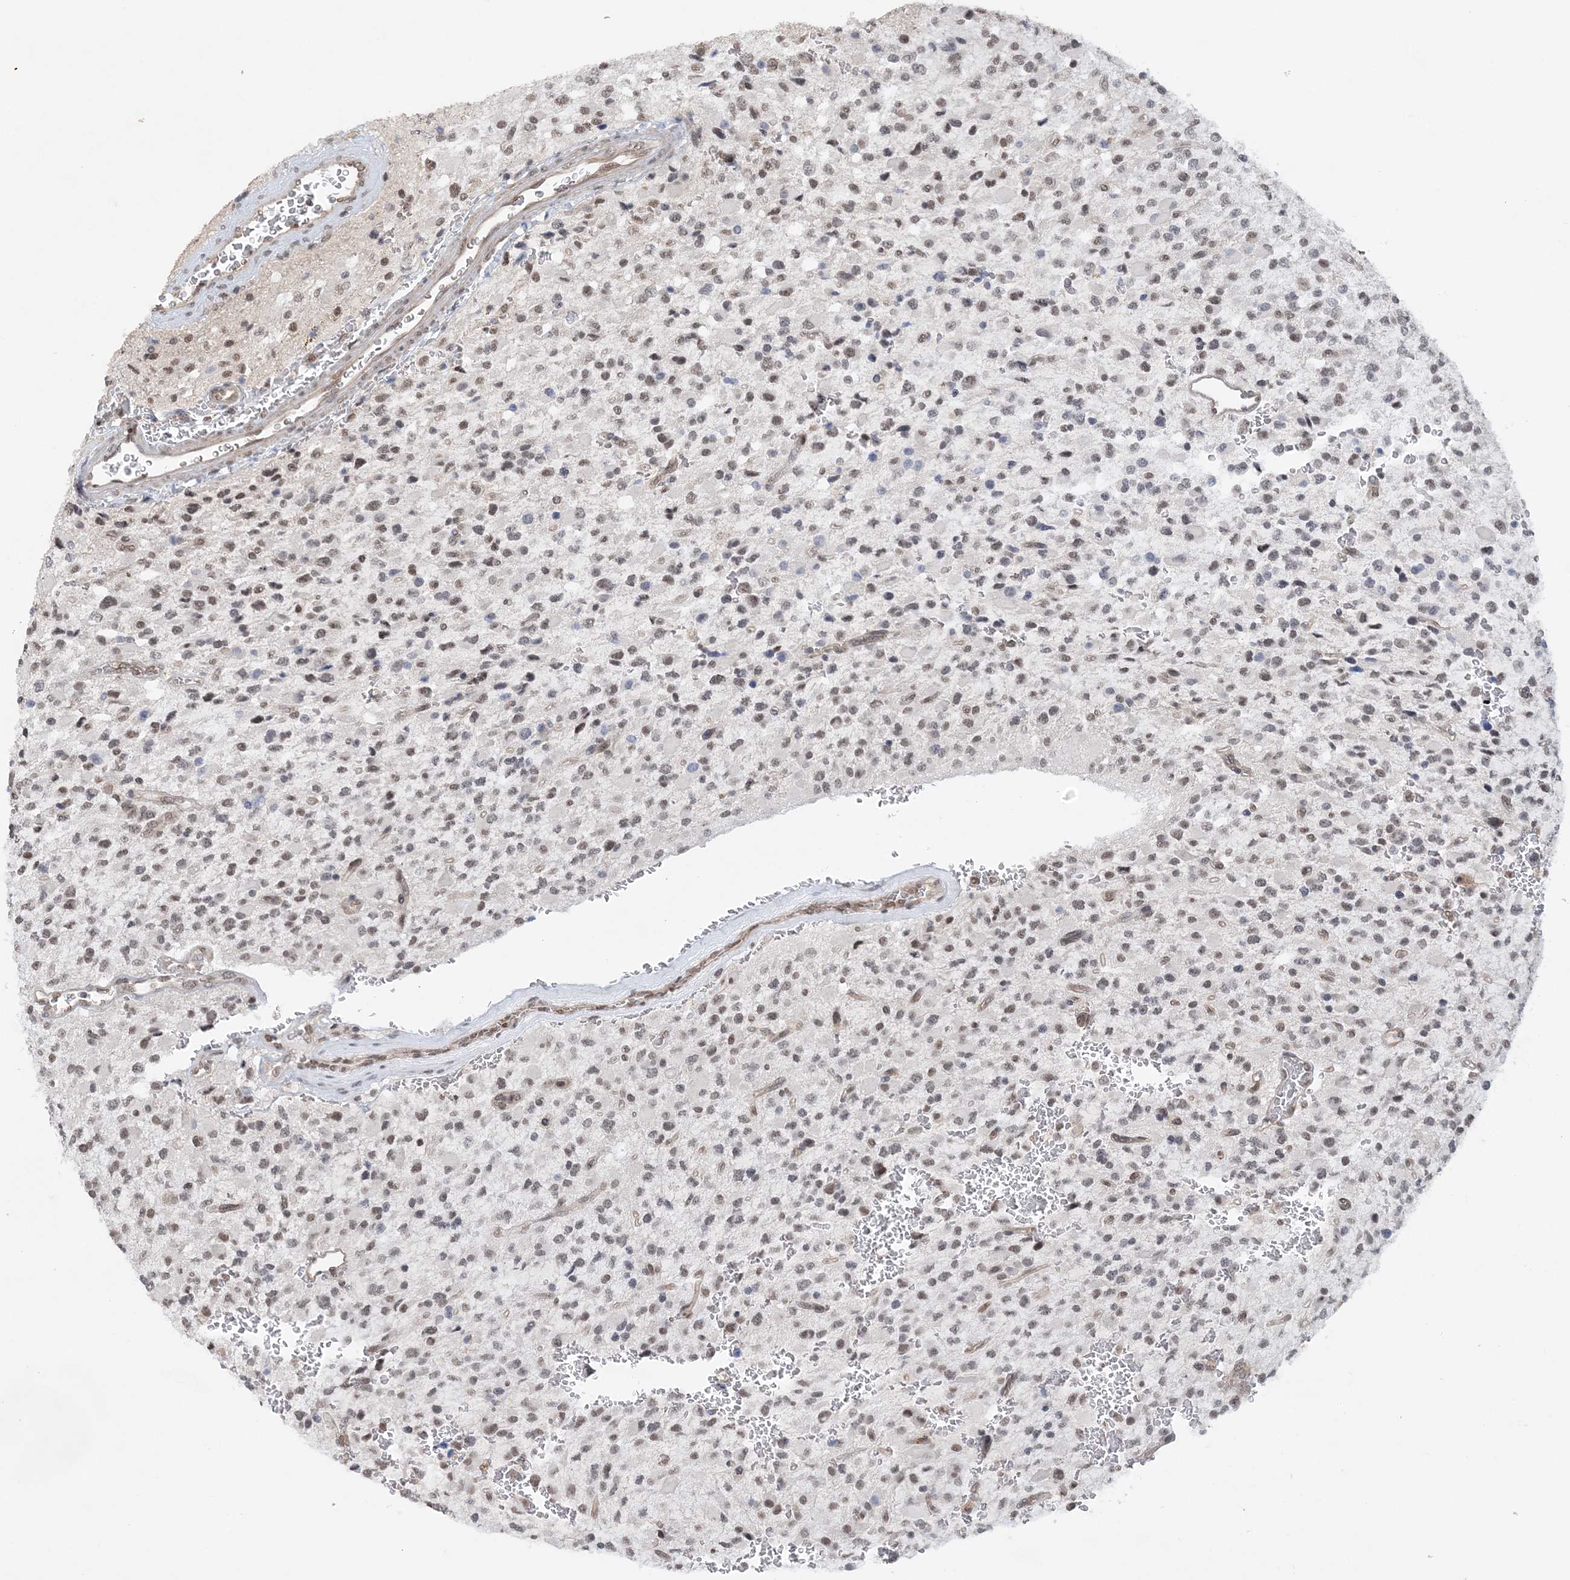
{"staining": {"intensity": "weak", "quantity": ">75%", "location": "nuclear"}, "tissue": "glioma", "cell_type": "Tumor cells", "image_type": "cancer", "snomed": [{"axis": "morphology", "description": "Glioma, malignant, High grade"}, {"axis": "topography", "description": "Brain"}], "caption": "Malignant glioma (high-grade) stained with immunohistochemistry demonstrates weak nuclear staining in about >75% of tumor cells.", "gene": "CCDC152", "patient": {"sex": "male", "age": 34}}